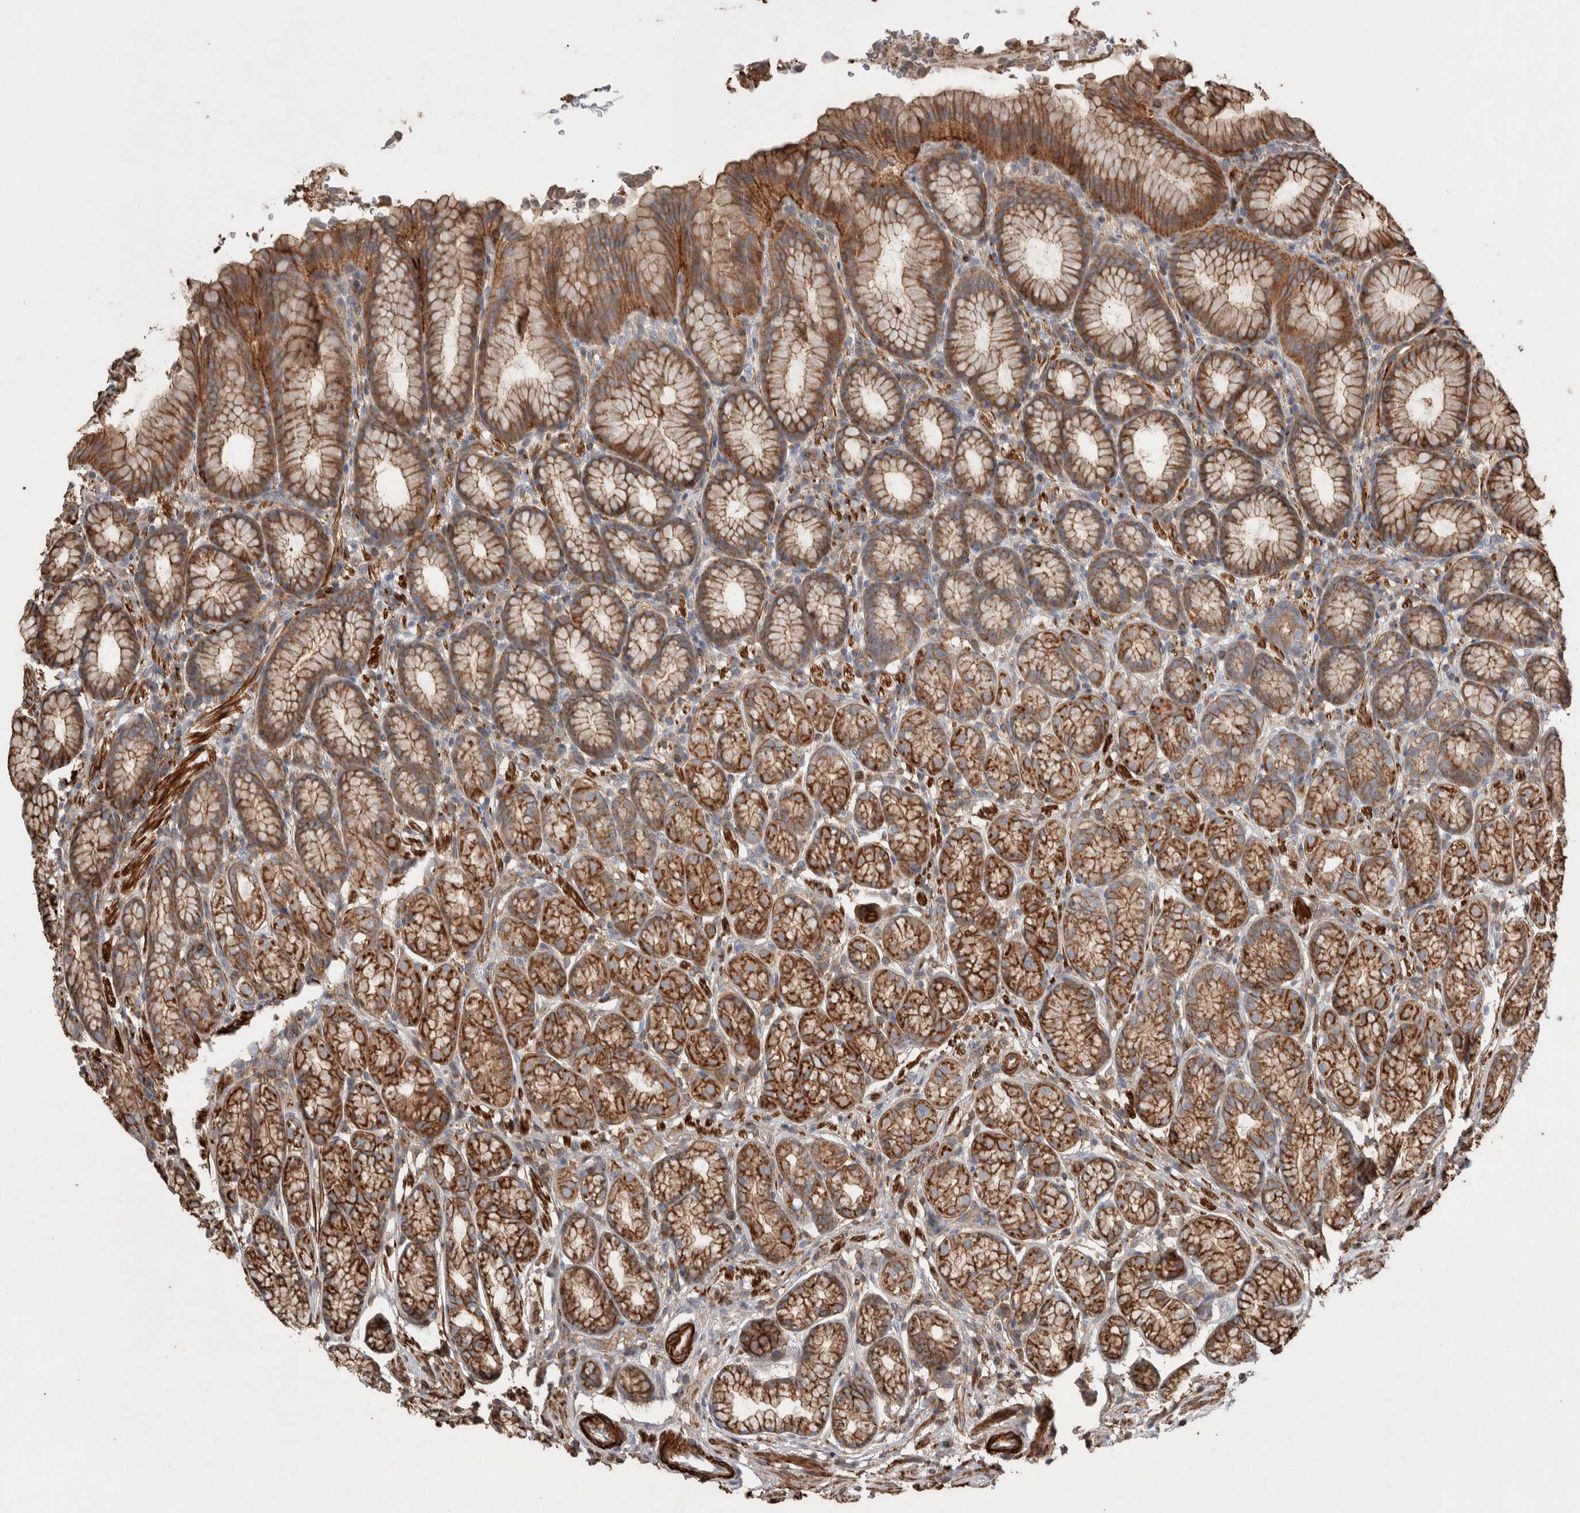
{"staining": {"intensity": "strong", "quantity": ">75%", "location": "cytoplasmic/membranous"}, "tissue": "stomach", "cell_type": "Glandular cells", "image_type": "normal", "snomed": [{"axis": "morphology", "description": "Normal tissue, NOS"}, {"axis": "topography", "description": "Stomach"}], "caption": "Immunohistochemical staining of benign stomach reveals strong cytoplasmic/membranous protein expression in approximately >75% of glandular cells. (DAB (3,3'-diaminobenzidine) = brown stain, brightfield microscopy at high magnification).", "gene": "GPER1", "patient": {"sex": "male", "age": 42}}